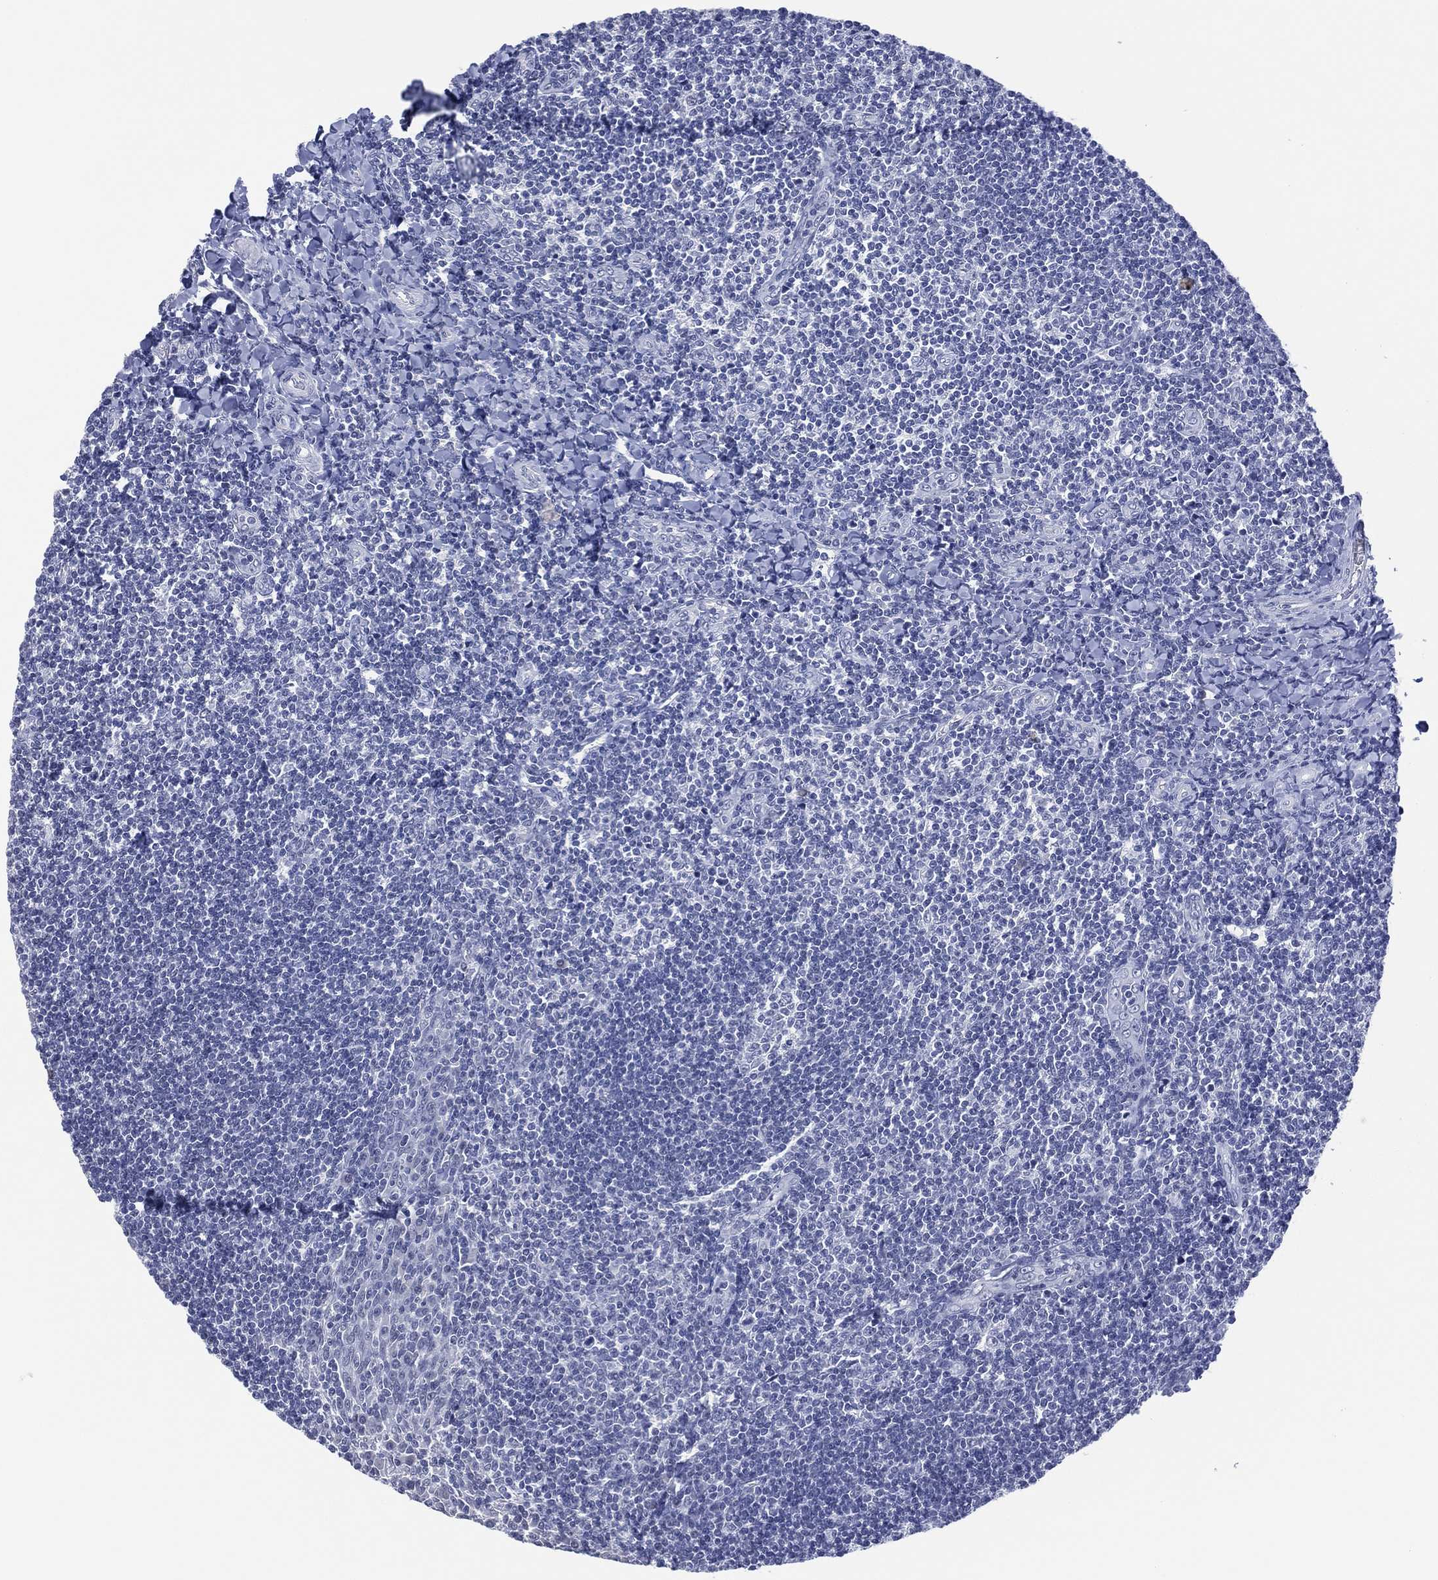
{"staining": {"intensity": "negative", "quantity": "none", "location": "none"}, "tissue": "tonsil", "cell_type": "Germinal center cells", "image_type": "normal", "snomed": [{"axis": "morphology", "description": "Normal tissue, NOS"}, {"axis": "topography", "description": "Tonsil"}], "caption": "DAB immunohistochemical staining of unremarkable tonsil reveals no significant expression in germinal center cells.", "gene": "UTF1", "patient": {"sex": "female", "age": 12}}